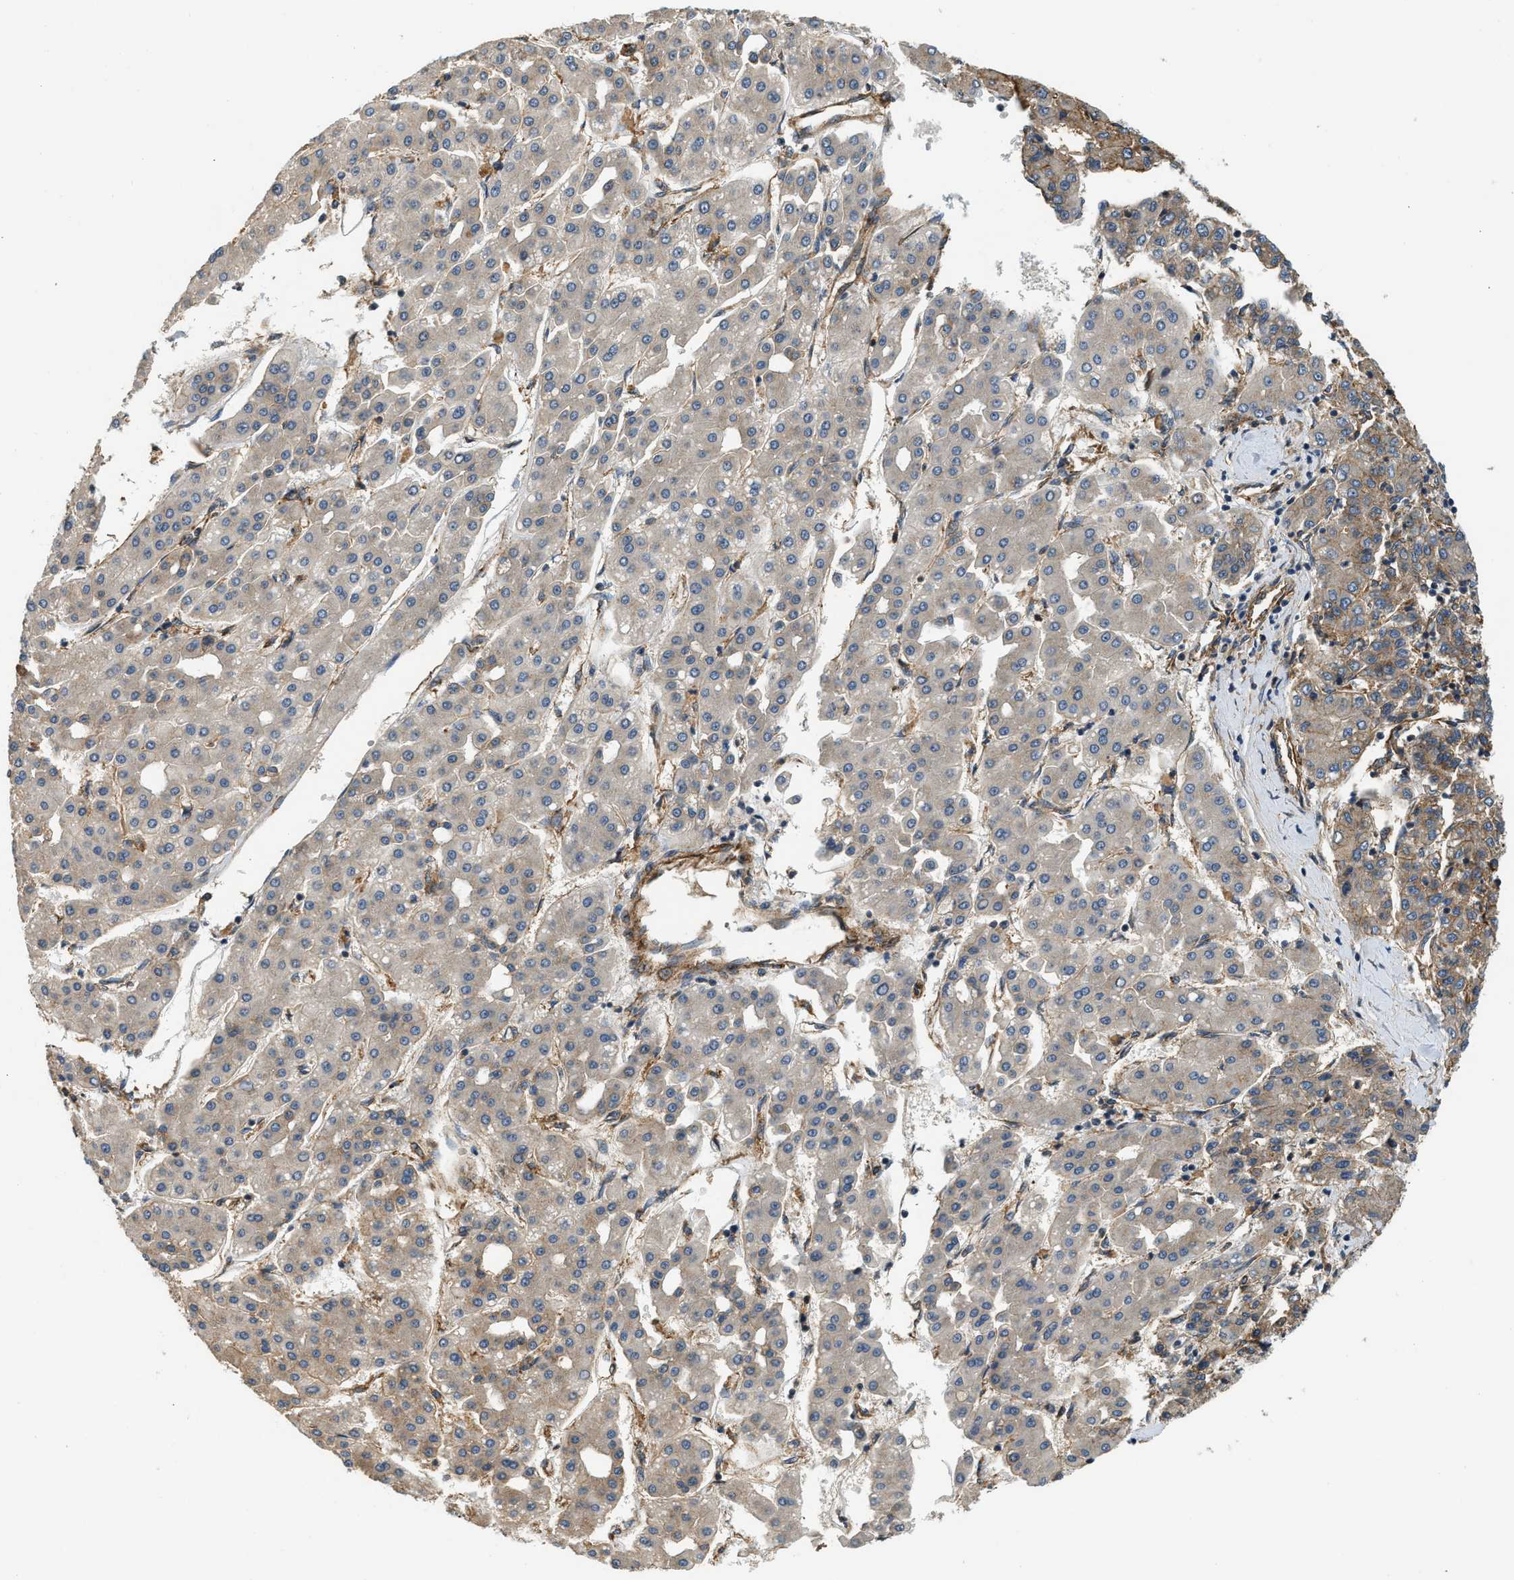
{"staining": {"intensity": "weak", "quantity": "25%-75%", "location": "cytoplasmic/membranous"}, "tissue": "liver cancer", "cell_type": "Tumor cells", "image_type": "cancer", "snomed": [{"axis": "morphology", "description": "Carcinoma, Hepatocellular, NOS"}, {"axis": "topography", "description": "Liver"}], "caption": "Liver cancer (hepatocellular carcinoma) stained for a protein (brown) displays weak cytoplasmic/membranous positive staining in approximately 25%-75% of tumor cells.", "gene": "HIP1", "patient": {"sex": "male", "age": 65}}